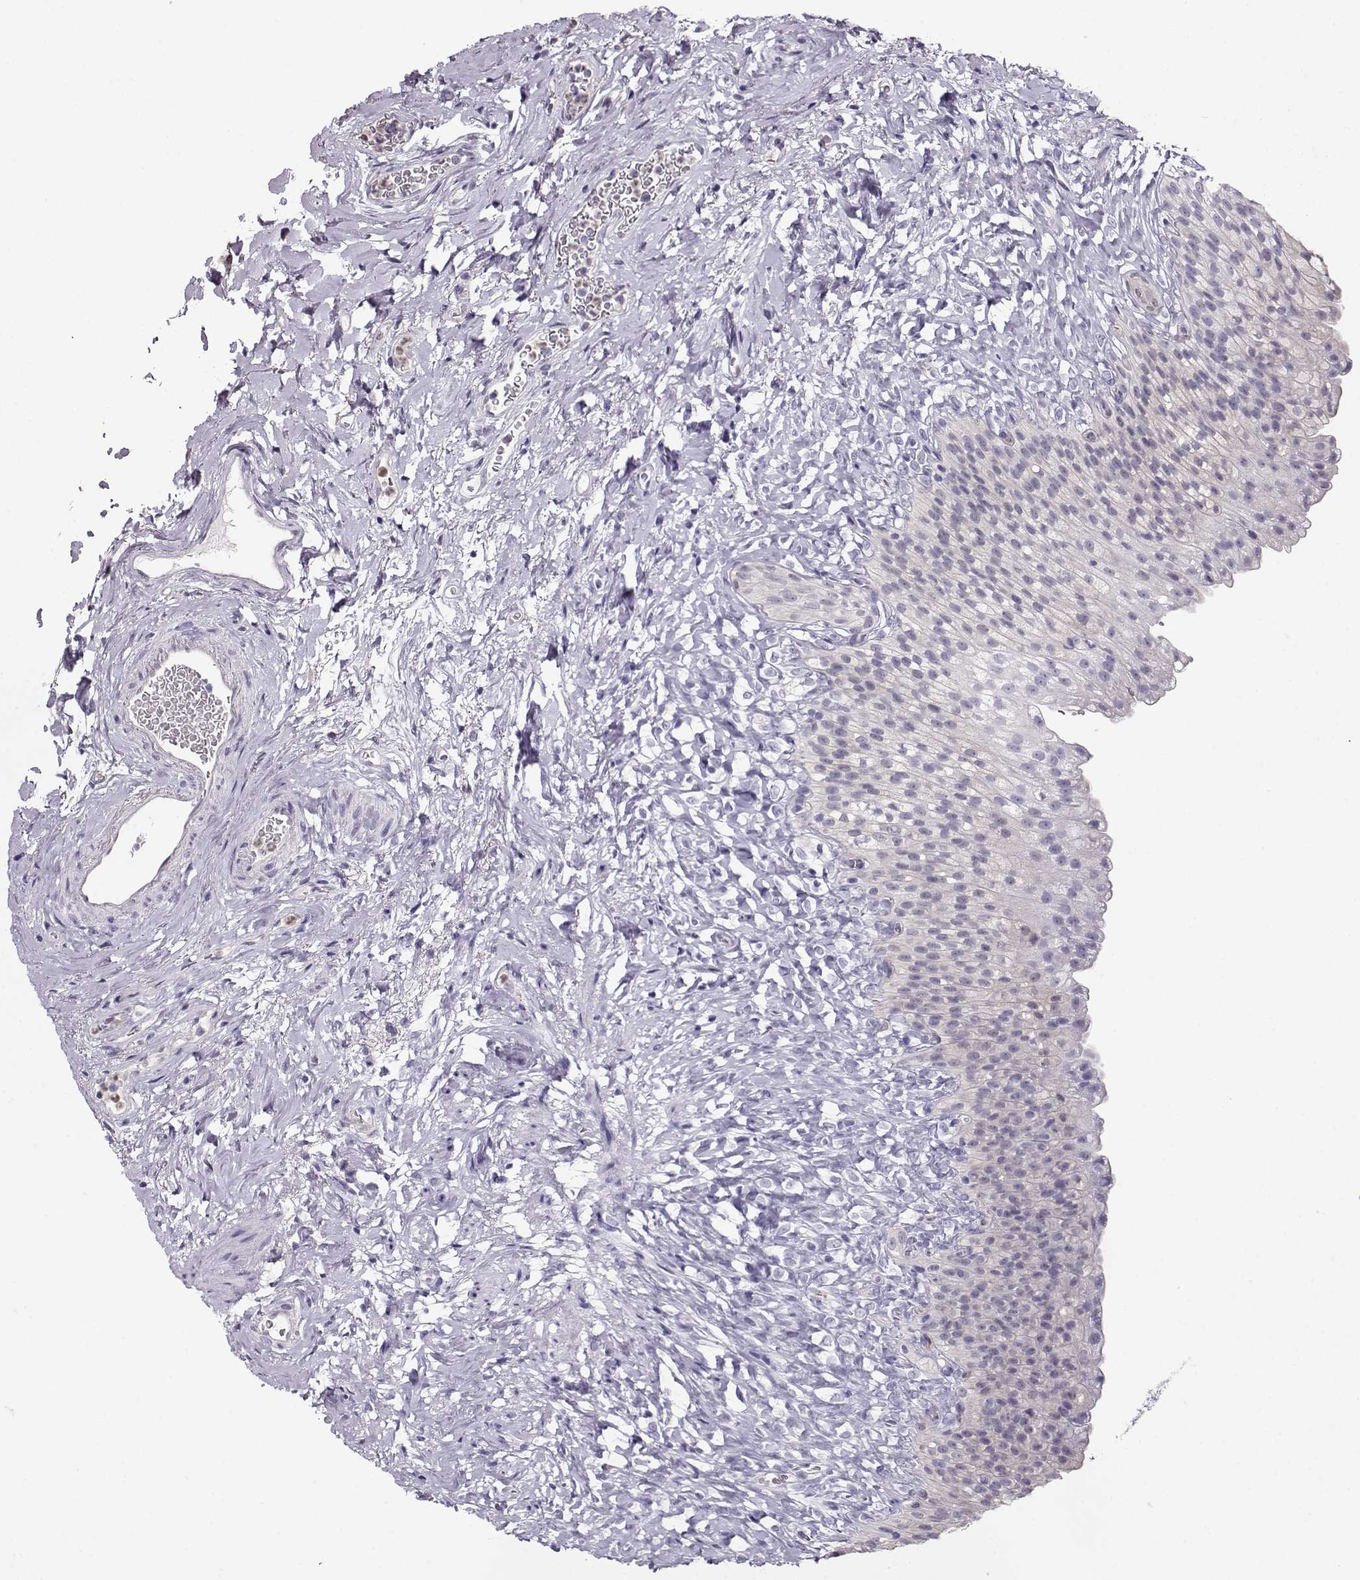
{"staining": {"intensity": "negative", "quantity": "none", "location": "none"}, "tissue": "urinary bladder", "cell_type": "Urothelial cells", "image_type": "normal", "snomed": [{"axis": "morphology", "description": "Normal tissue, NOS"}, {"axis": "topography", "description": "Urinary bladder"}], "caption": "This image is of normal urinary bladder stained with immunohistochemistry (IHC) to label a protein in brown with the nuclei are counter-stained blue. There is no positivity in urothelial cells. (DAB (3,3'-diaminobenzidine) immunohistochemistry (IHC), high magnification).", "gene": "CCR8", "patient": {"sex": "male", "age": 76}}